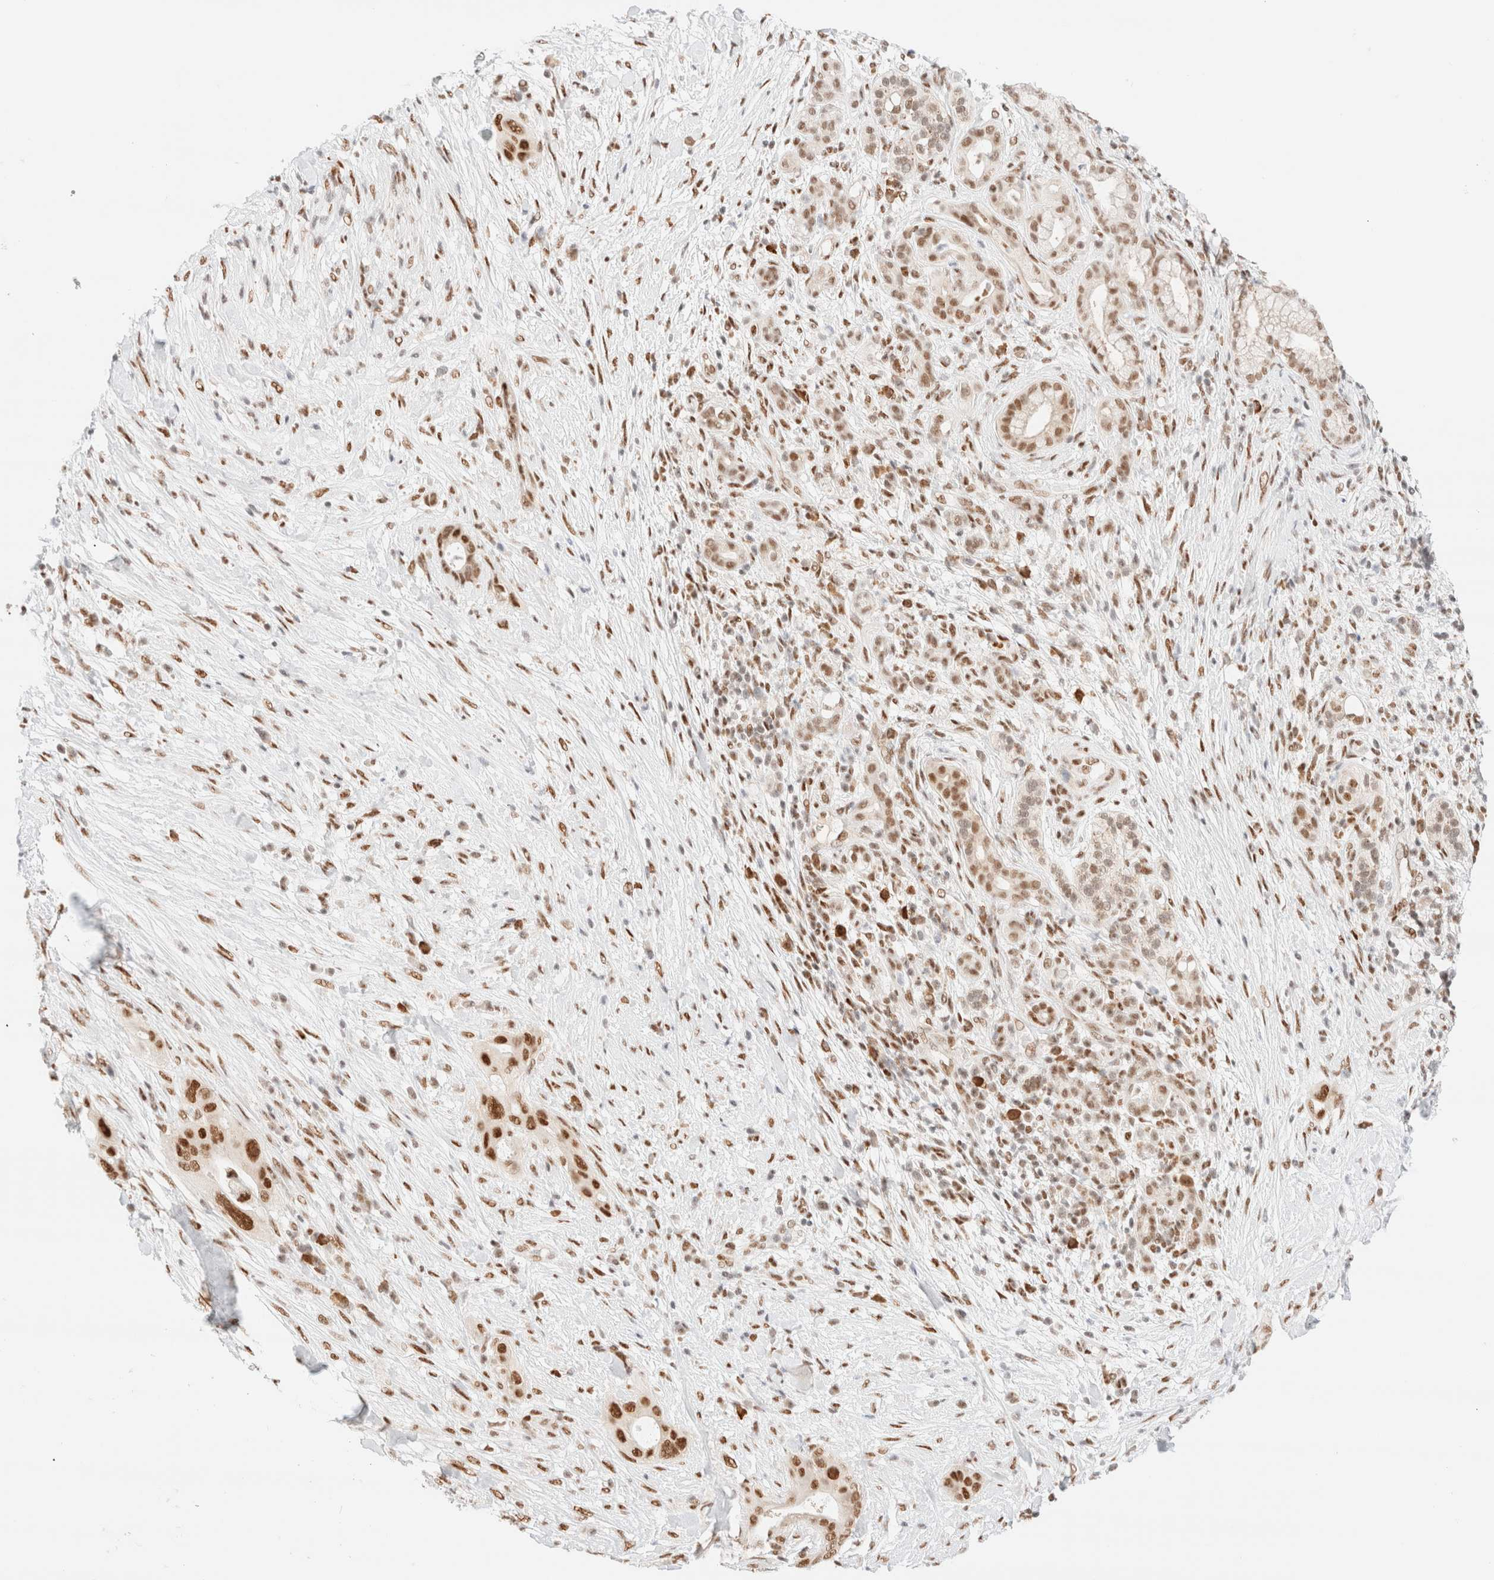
{"staining": {"intensity": "strong", "quantity": ">75%", "location": "nuclear"}, "tissue": "pancreatic cancer", "cell_type": "Tumor cells", "image_type": "cancer", "snomed": [{"axis": "morphology", "description": "Adenocarcinoma, NOS"}, {"axis": "topography", "description": "Pancreas"}], "caption": "Immunohistochemical staining of human pancreatic cancer reveals high levels of strong nuclear positivity in about >75% of tumor cells.", "gene": "CIC", "patient": {"sex": "male", "age": 58}}